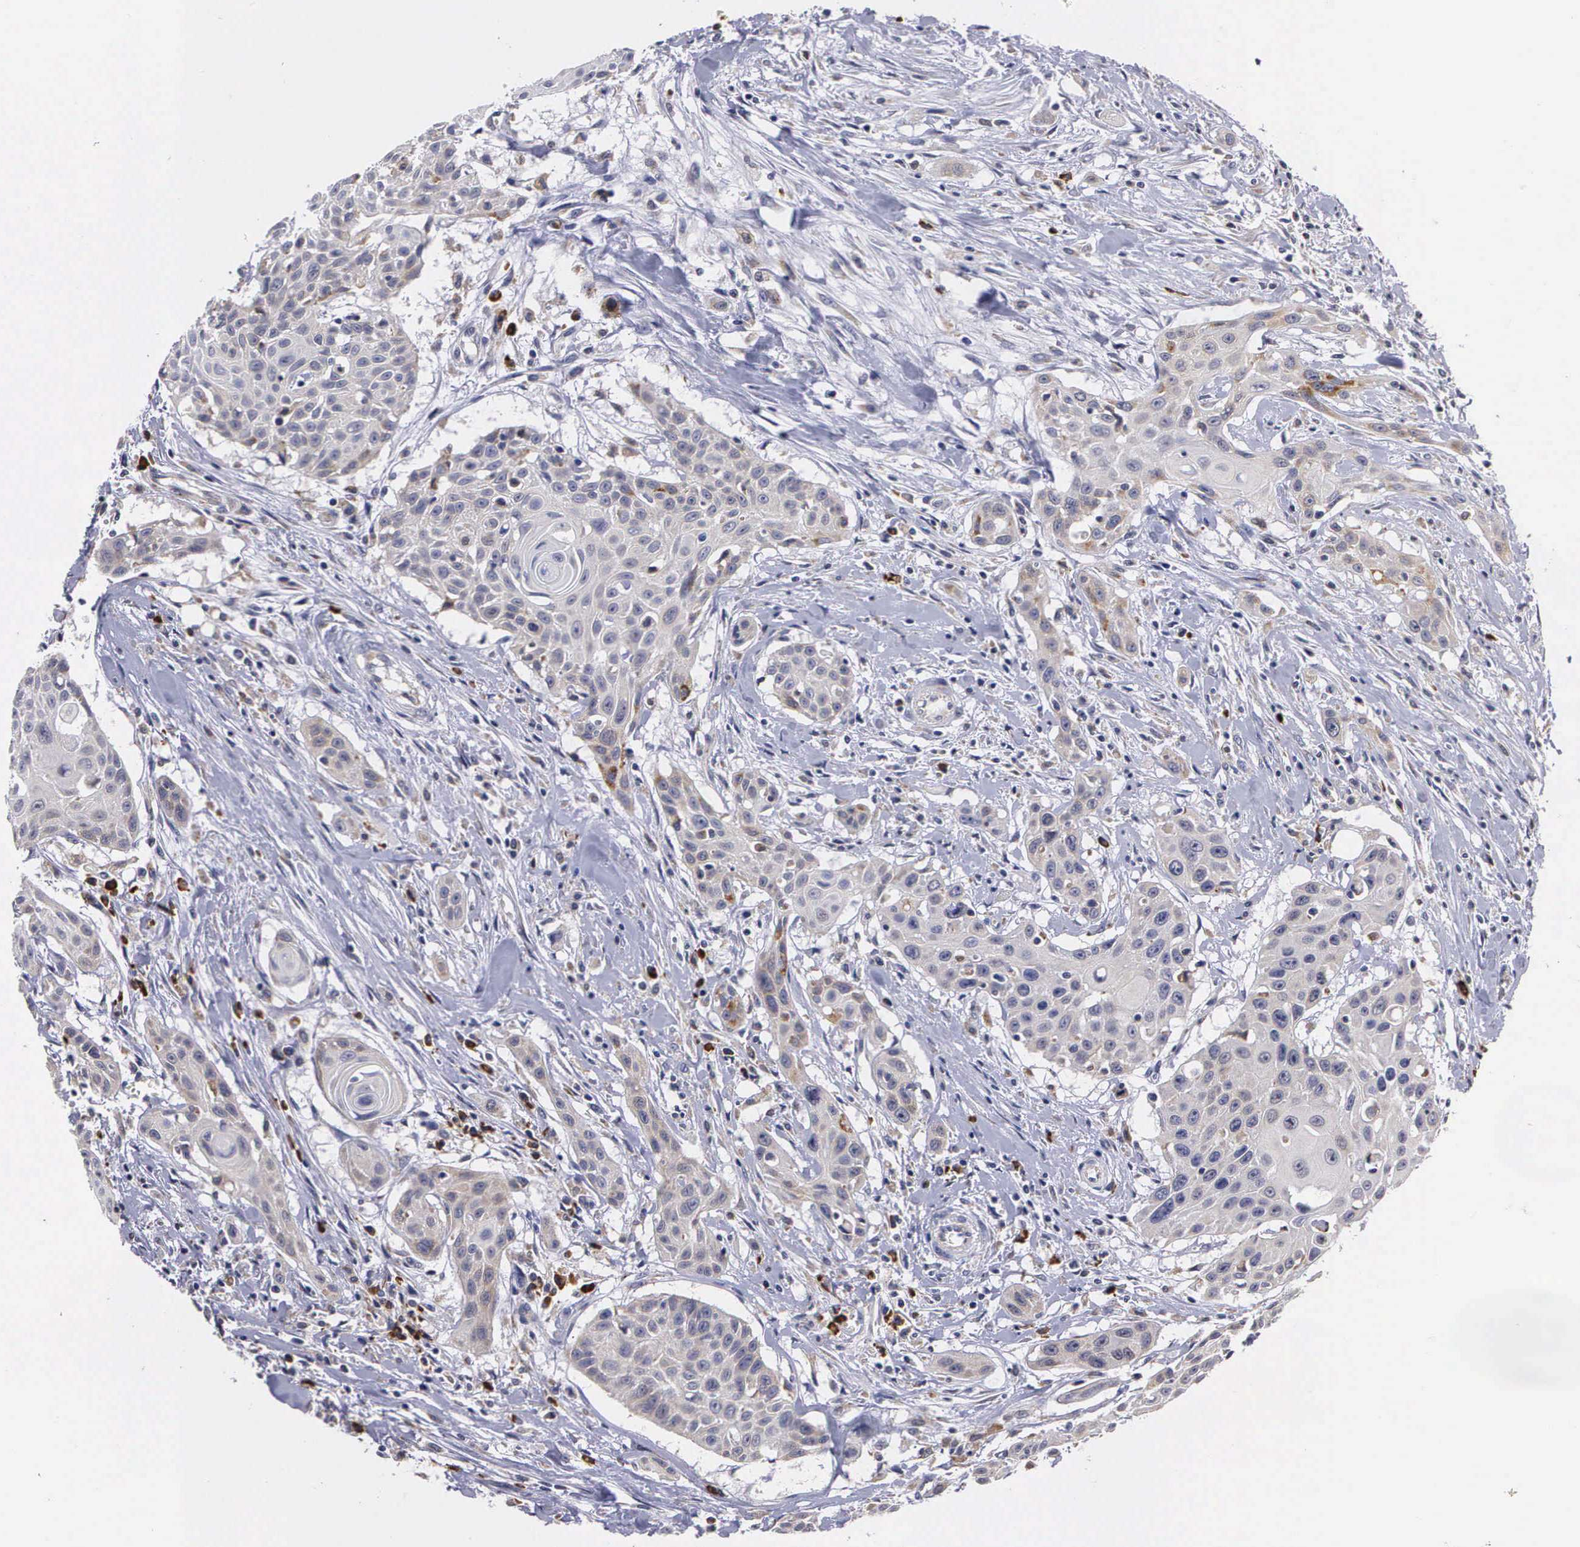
{"staining": {"intensity": "weak", "quantity": "<25%", "location": "cytoplasmic/membranous"}, "tissue": "head and neck cancer", "cell_type": "Tumor cells", "image_type": "cancer", "snomed": [{"axis": "morphology", "description": "Squamous cell carcinoma, NOS"}, {"axis": "morphology", "description": "Squamous cell carcinoma, metastatic, NOS"}, {"axis": "topography", "description": "Lymph node"}, {"axis": "topography", "description": "Salivary gland"}, {"axis": "topography", "description": "Head-Neck"}], "caption": "DAB (3,3'-diaminobenzidine) immunohistochemical staining of head and neck cancer (metastatic squamous cell carcinoma) demonstrates no significant positivity in tumor cells.", "gene": "CRELD2", "patient": {"sex": "female", "age": 74}}